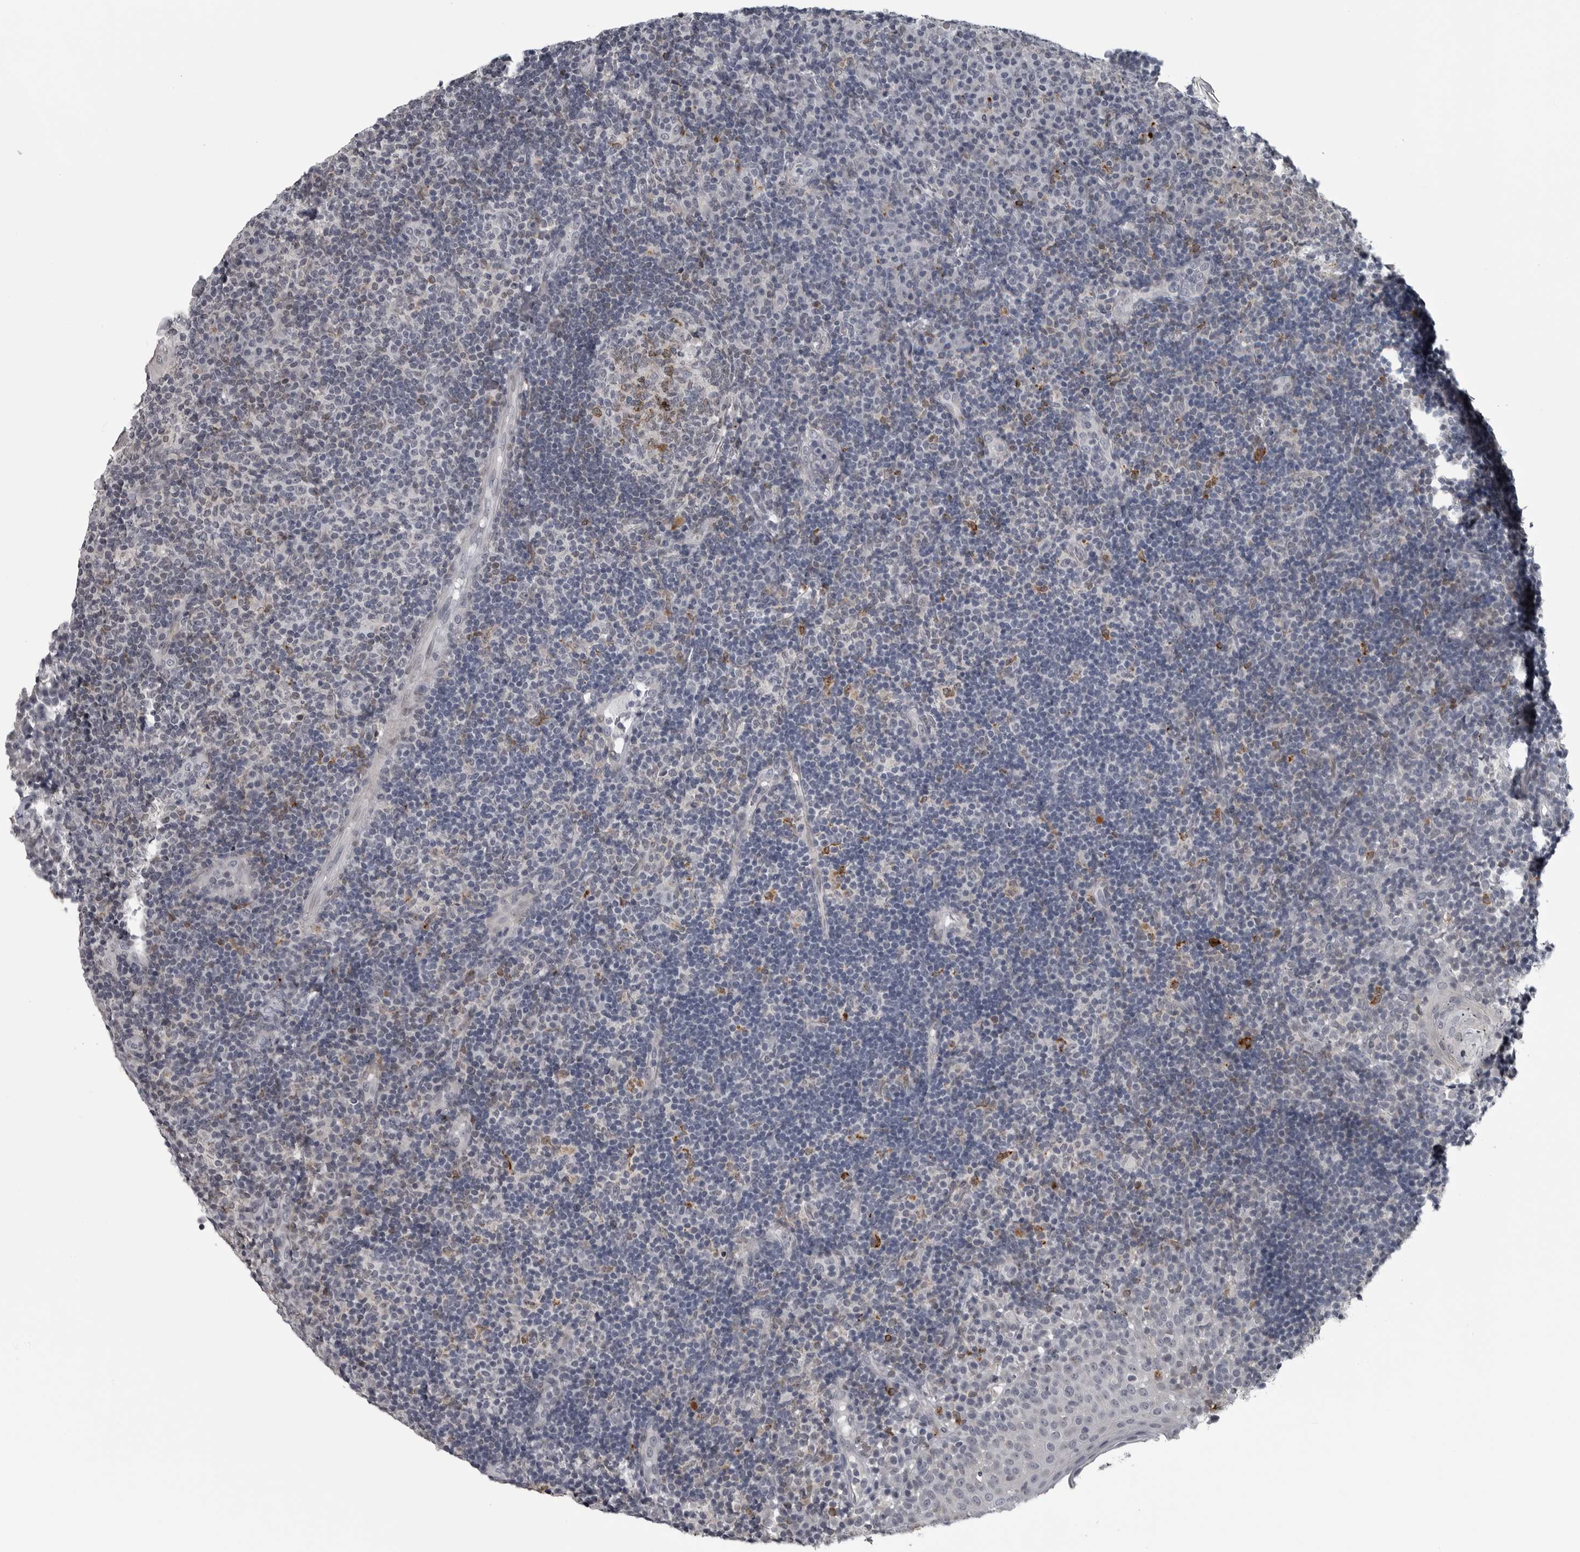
{"staining": {"intensity": "weak", "quantity": "<25%", "location": "nuclear"}, "tissue": "tonsil", "cell_type": "Germinal center cells", "image_type": "normal", "snomed": [{"axis": "morphology", "description": "Normal tissue, NOS"}, {"axis": "topography", "description": "Tonsil"}], "caption": "This is a histopathology image of immunohistochemistry (IHC) staining of normal tonsil, which shows no staining in germinal center cells. Nuclei are stained in blue.", "gene": "LYSMD1", "patient": {"sex": "female", "age": 40}}